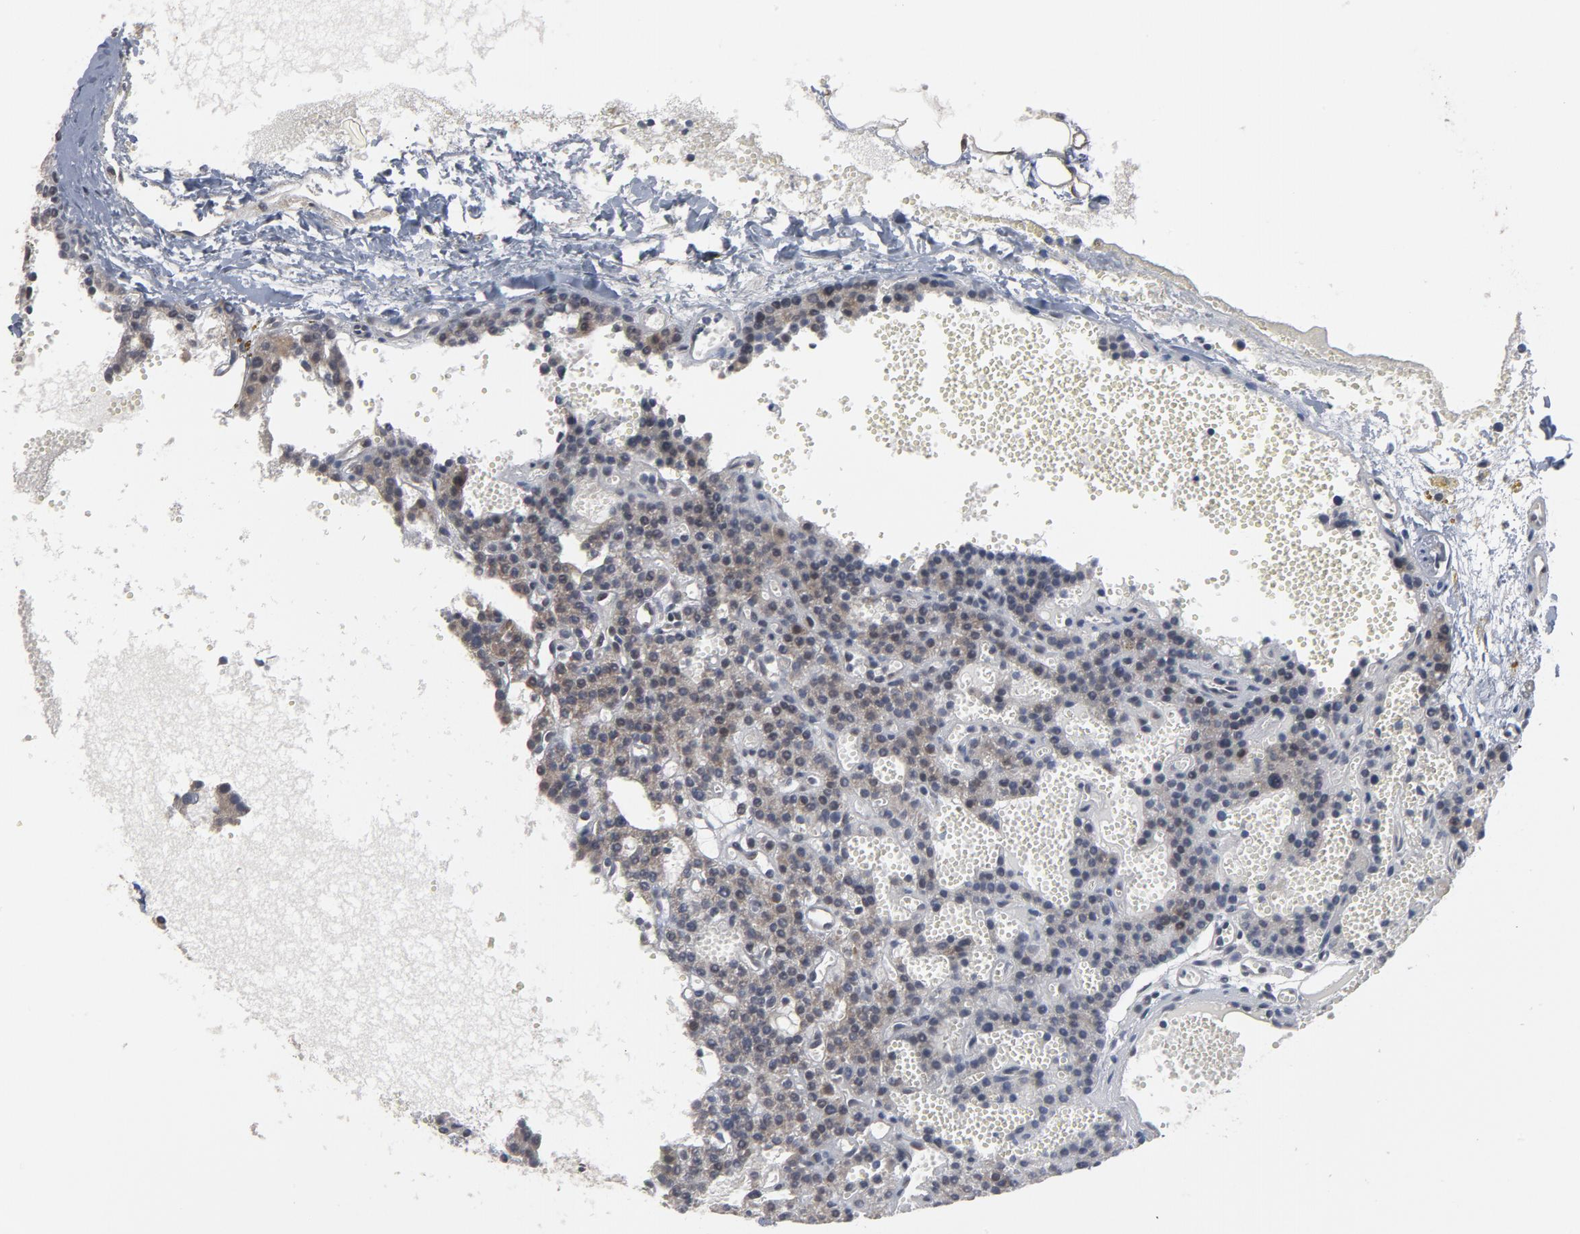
{"staining": {"intensity": "moderate", "quantity": "<25%", "location": "cytoplasmic/membranous"}, "tissue": "parathyroid gland", "cell_type": "Glandular cells", "image_type": "normal", "snomed": [{"axis": "morphology", "description": "Normal tissue, NOS"}, {"axis": "topography", "description": "Parathyroid gland"}], "caption": "DAB immunohistochemical staining of benign human parathyroid gland demonstrates moderate cytoplasmic/membranous protein staining in approximately <25% of glandular cells.", "gene": "PPP1R1B", "patient": {"sex": "male", "age": 25}}